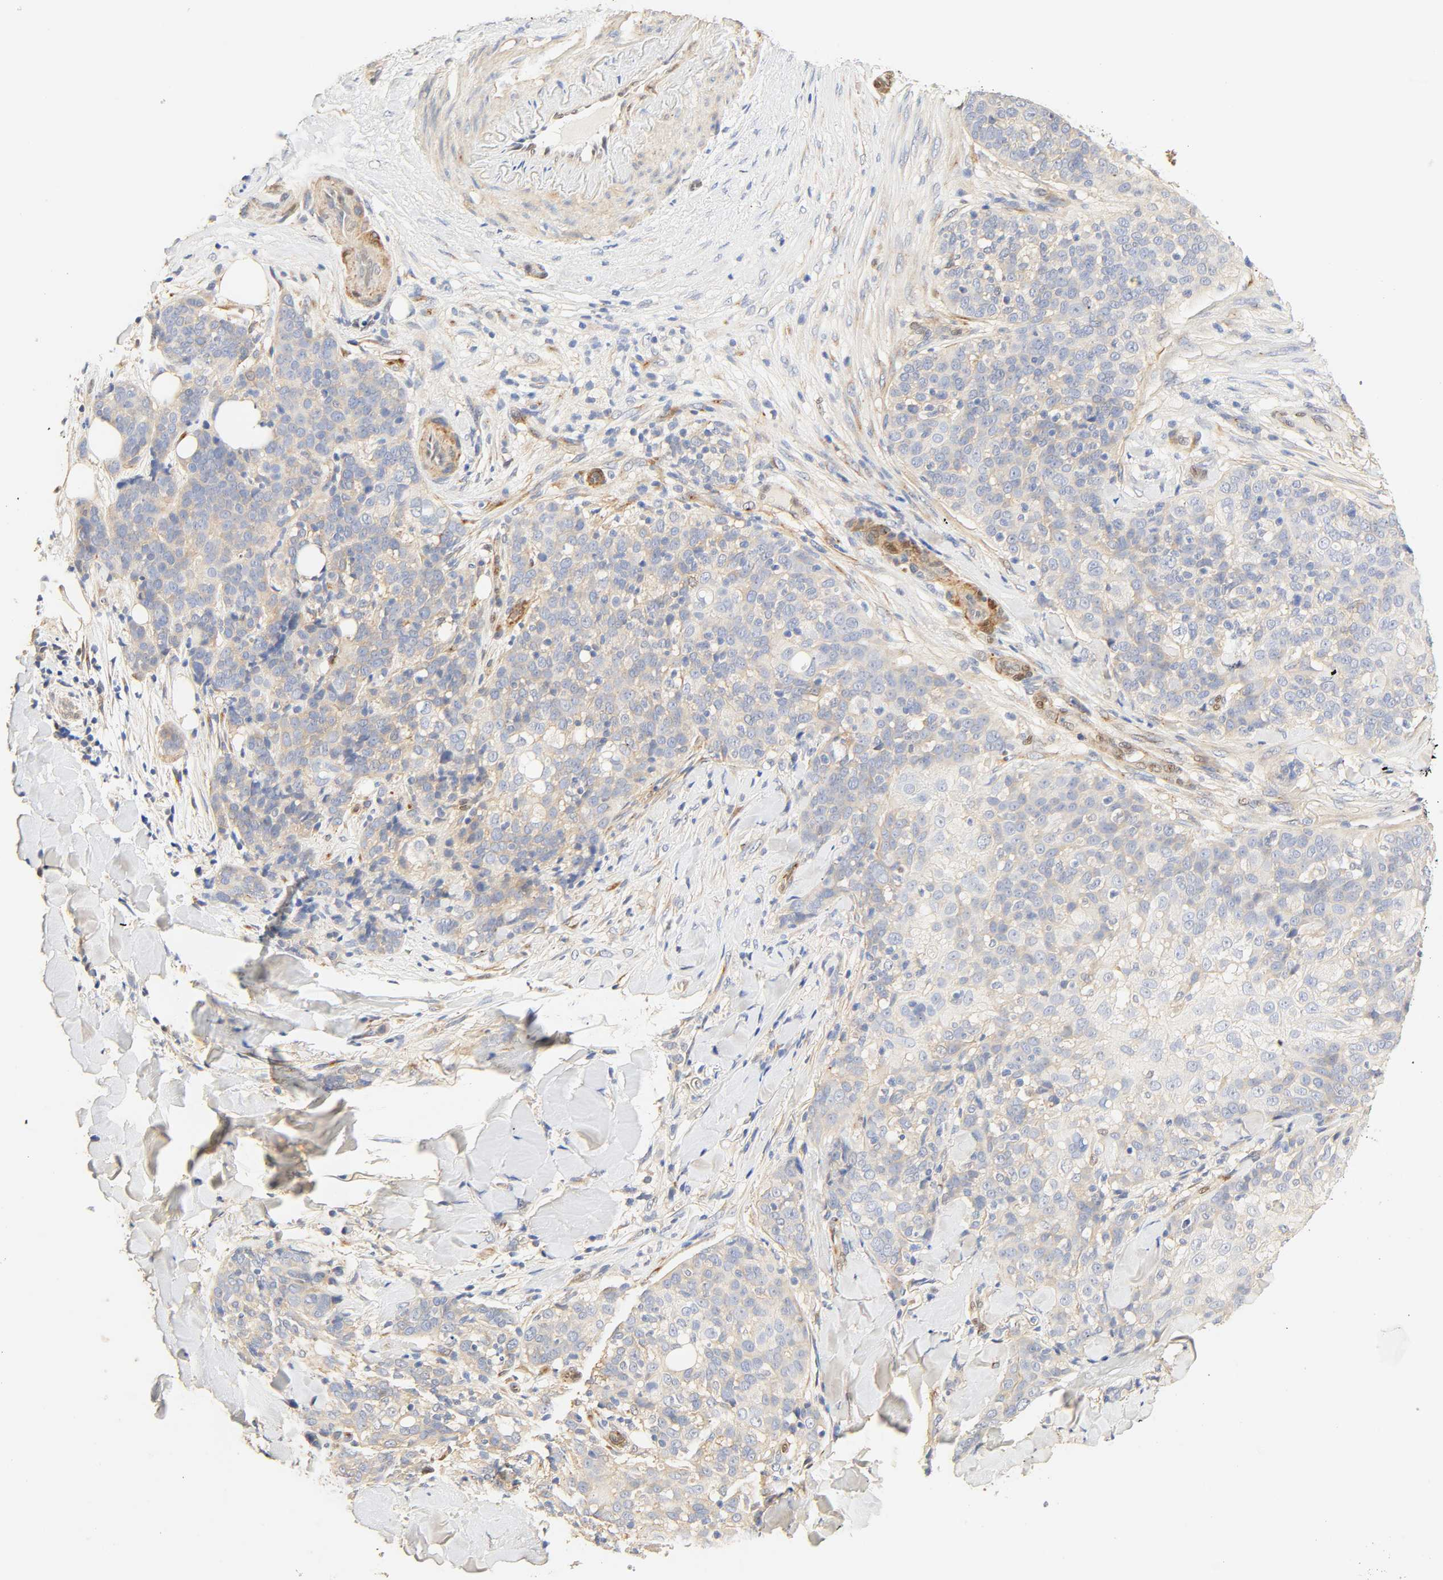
{"staining": {"intensity": "negative", "quantity": "none", "location": "none"}, "tissue": "skin cancer", "cell_type": "Tumor cells", "image_type": "cancer", "snomed": [{"axis": "morphology", "description": "Normal tissue, NOS"}, {"axis": "morphology", "description": "Squamous cell carcinoma, NOS"}, {"axis": "topography", "description": "Skin"}], "caption": "DAB immunohistochemical staining of human skin cancer (squamous cell carcinoma) shows no significant expression in tumor cells.", "gene": "BORCS8-MEF2B", "patient": {"sex": "female", "age": 83}}